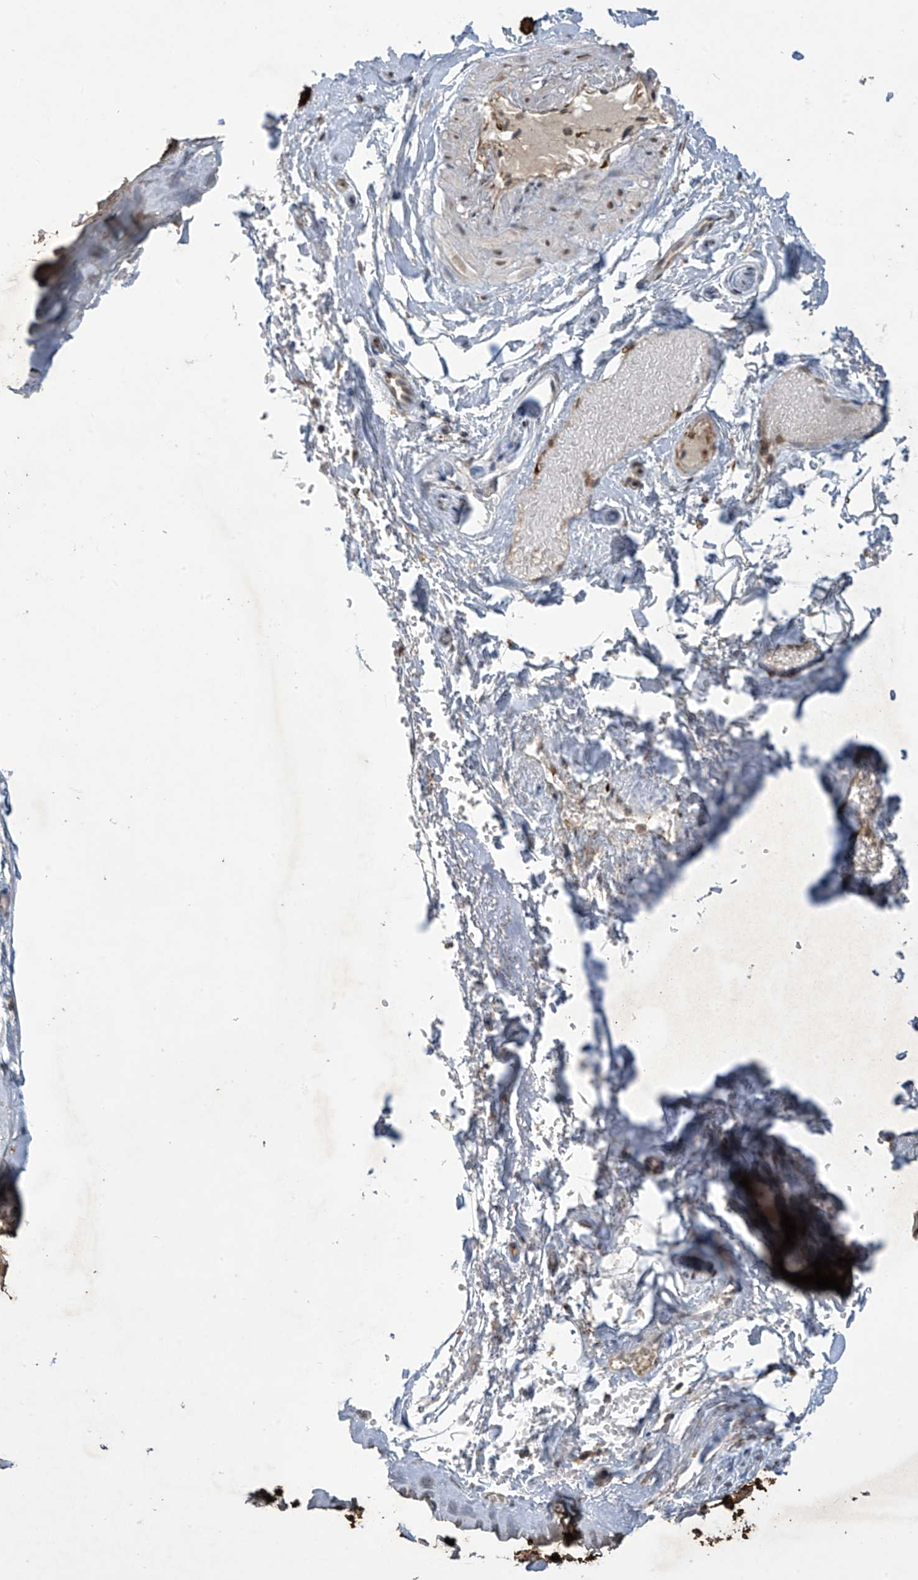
{"staining": {"intensity": "negative", "quantity": "none", "location": "none"}, "tissue": "adipose tissue", "cell_type": "Adipocytes", "image_type": "normal", "snomed": [{"axis": "morphology", "description": "Normal tissue, NOS"}, {"axis": "morphology", "description": "Basal cell carcinoma"}, {"axis": "topography", "description": "Skin"}], "caption": "DAB (3,3'-diaminobenzidine) immunohistochemical staining of benign human adipose tissue demonstrates no significant positivity in adipocytes. (Brightfield microscopy of DAB (3,3'-diaminobenzidine) immunohistochemistry at high magnification).", "gene": "LCOR", "patient": {"sex": "female", "age": 89}}